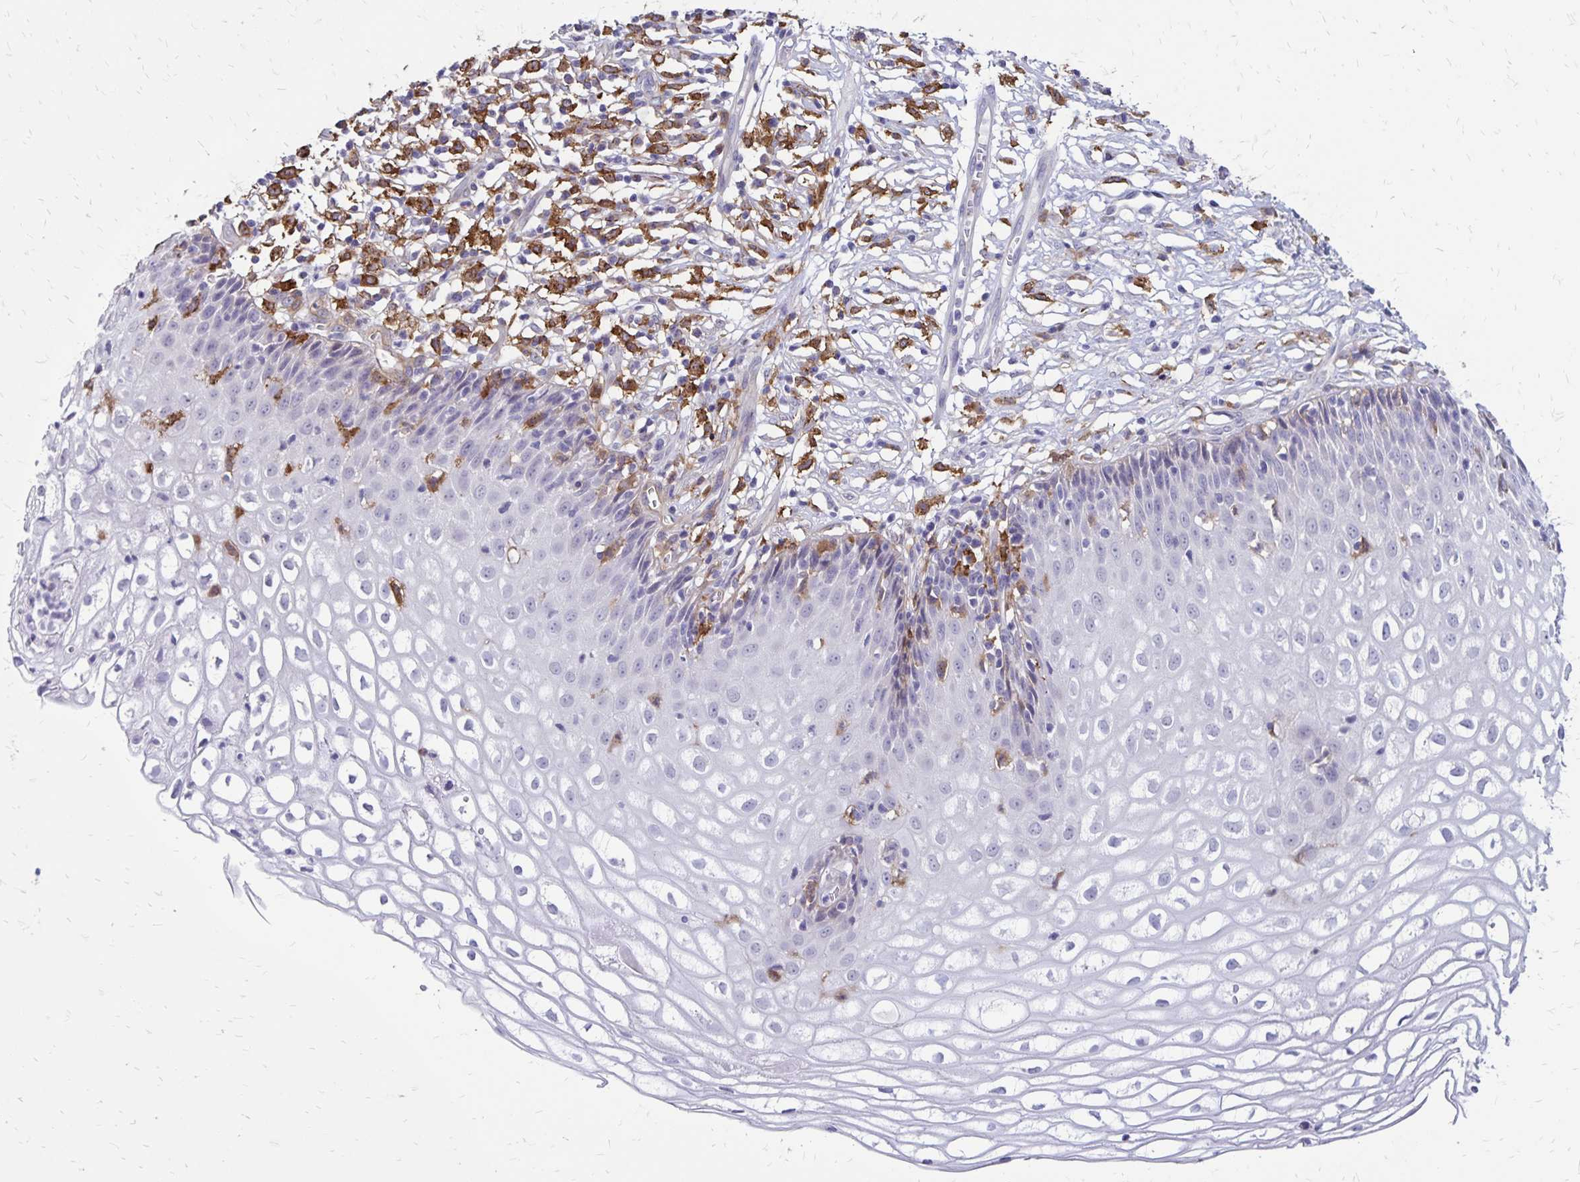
{"staining": {"intensity": "weak", "quantity": ">75%", "location": "cytoplasmic/membranous"}, "tissue": "cervix", "cell_type": "Glandular cells", "image_type": "normal", "snomed": [{"axis": "morphology", "description": "Normal tissue, NOS"}, {"axis": "topography", "description": "Cervix"}], "caption": "Immunohistochemistry histopathology image of unremarkable cervix: cervix stained using IHC exhibits low levels of weak protein expression localized specifically in the cytoplasmic/membranous of glandular cells, appearing as a cytoplasmic/membranous brown color.", "gene": "TNS3", "patient": {"sex": "female", "age": 36}}